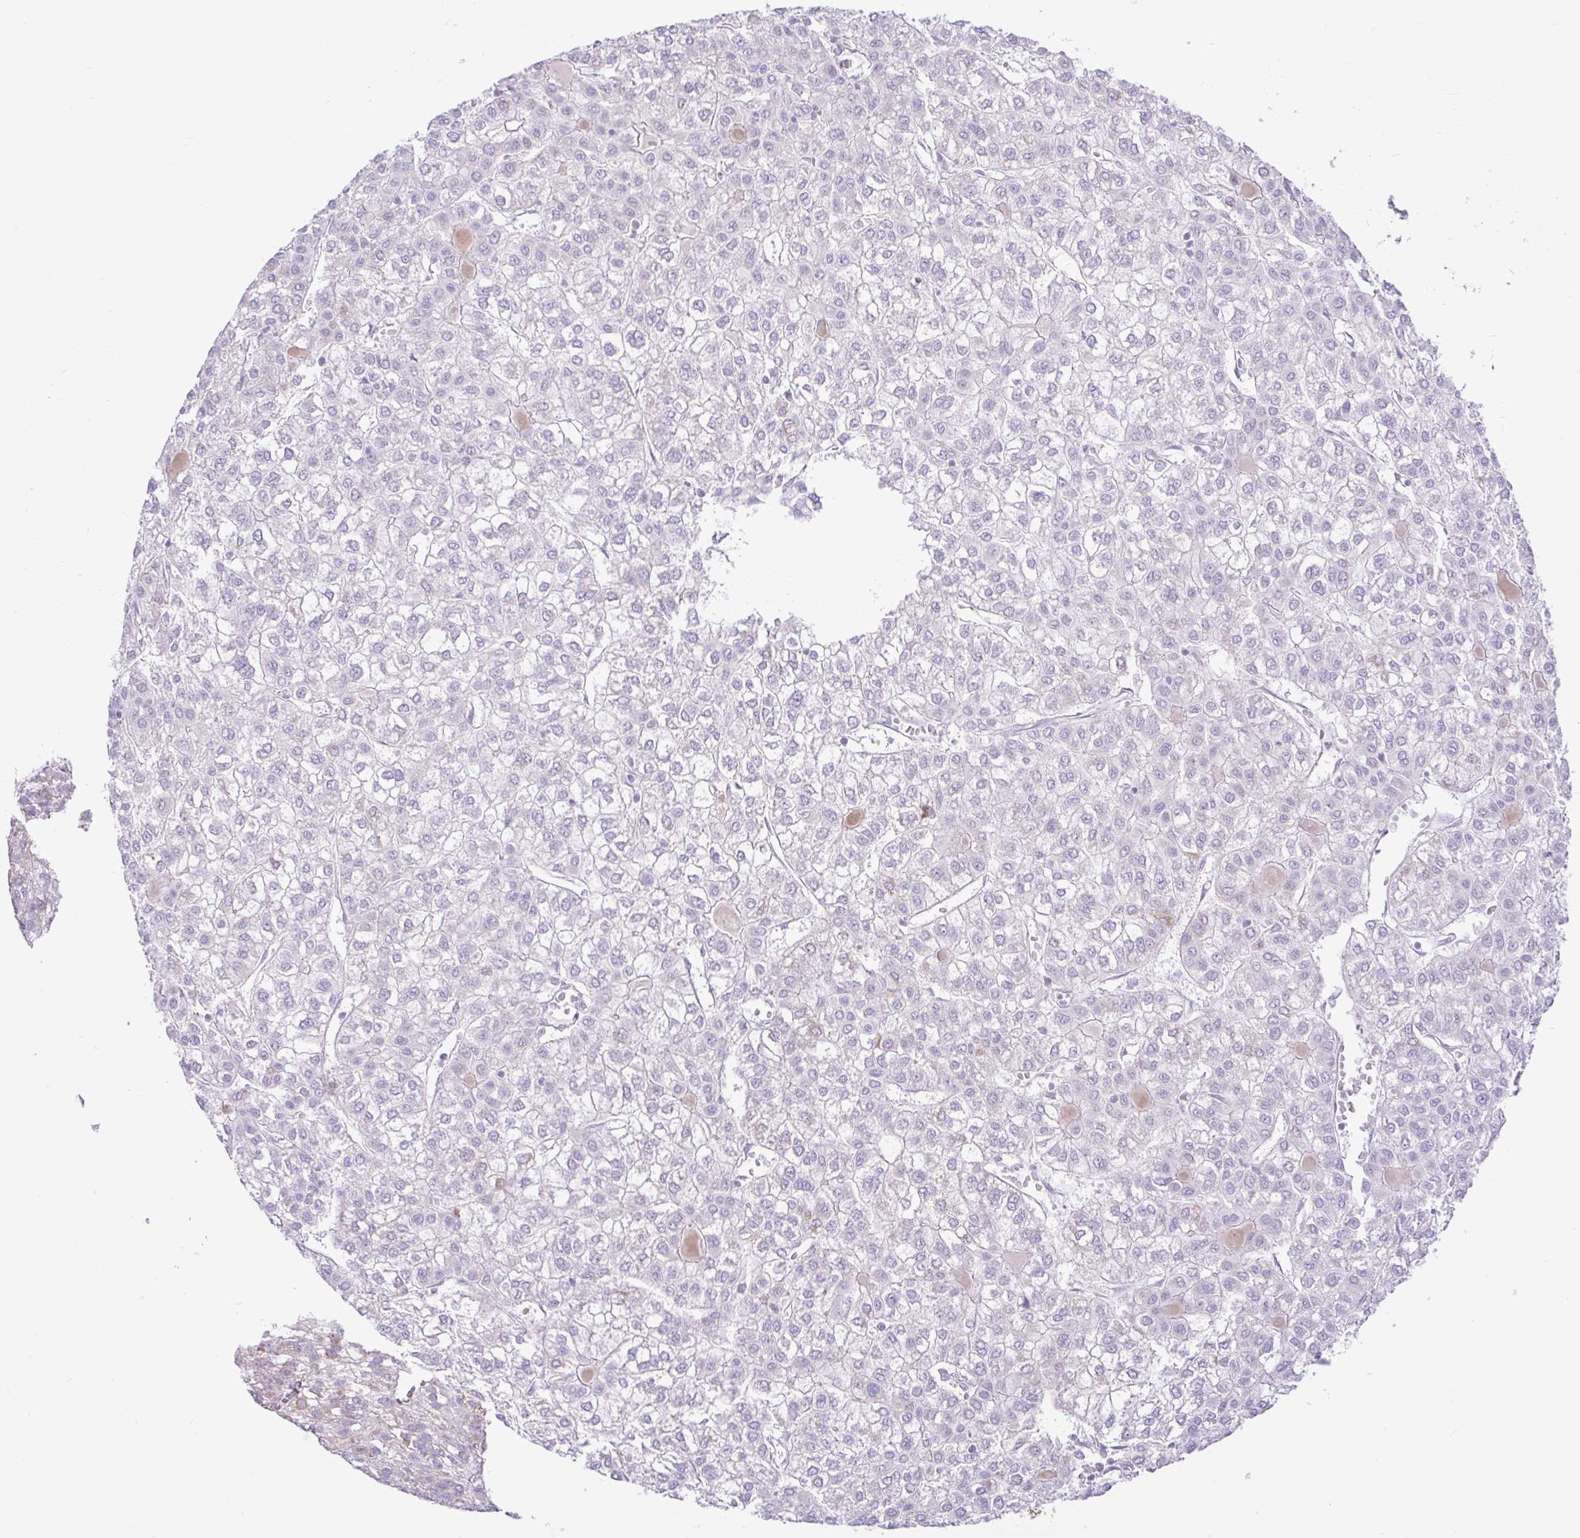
{"staining": {"intensity": "negative", "quantity": "none", "location": "none"}, "tissue": "liver cancer", "cell_type": "Tumor cells", "image_type": "cancer", "snomed": [{"axis": "morphology", "description": "Carcinoma, Hepatocellular, NOS"}, {"axis": "topography", "description": "Liver"}], "caption": "A histopathology image of liver cancer stained for a protein demonstrates no brown staining in tumor cells. (Brightfield microscopy of DAB (3,3'-diaminobenzidine) IHC at high magnification).", "gene": "ZNF101", "patient": {"sex": "female", "age": 43}}